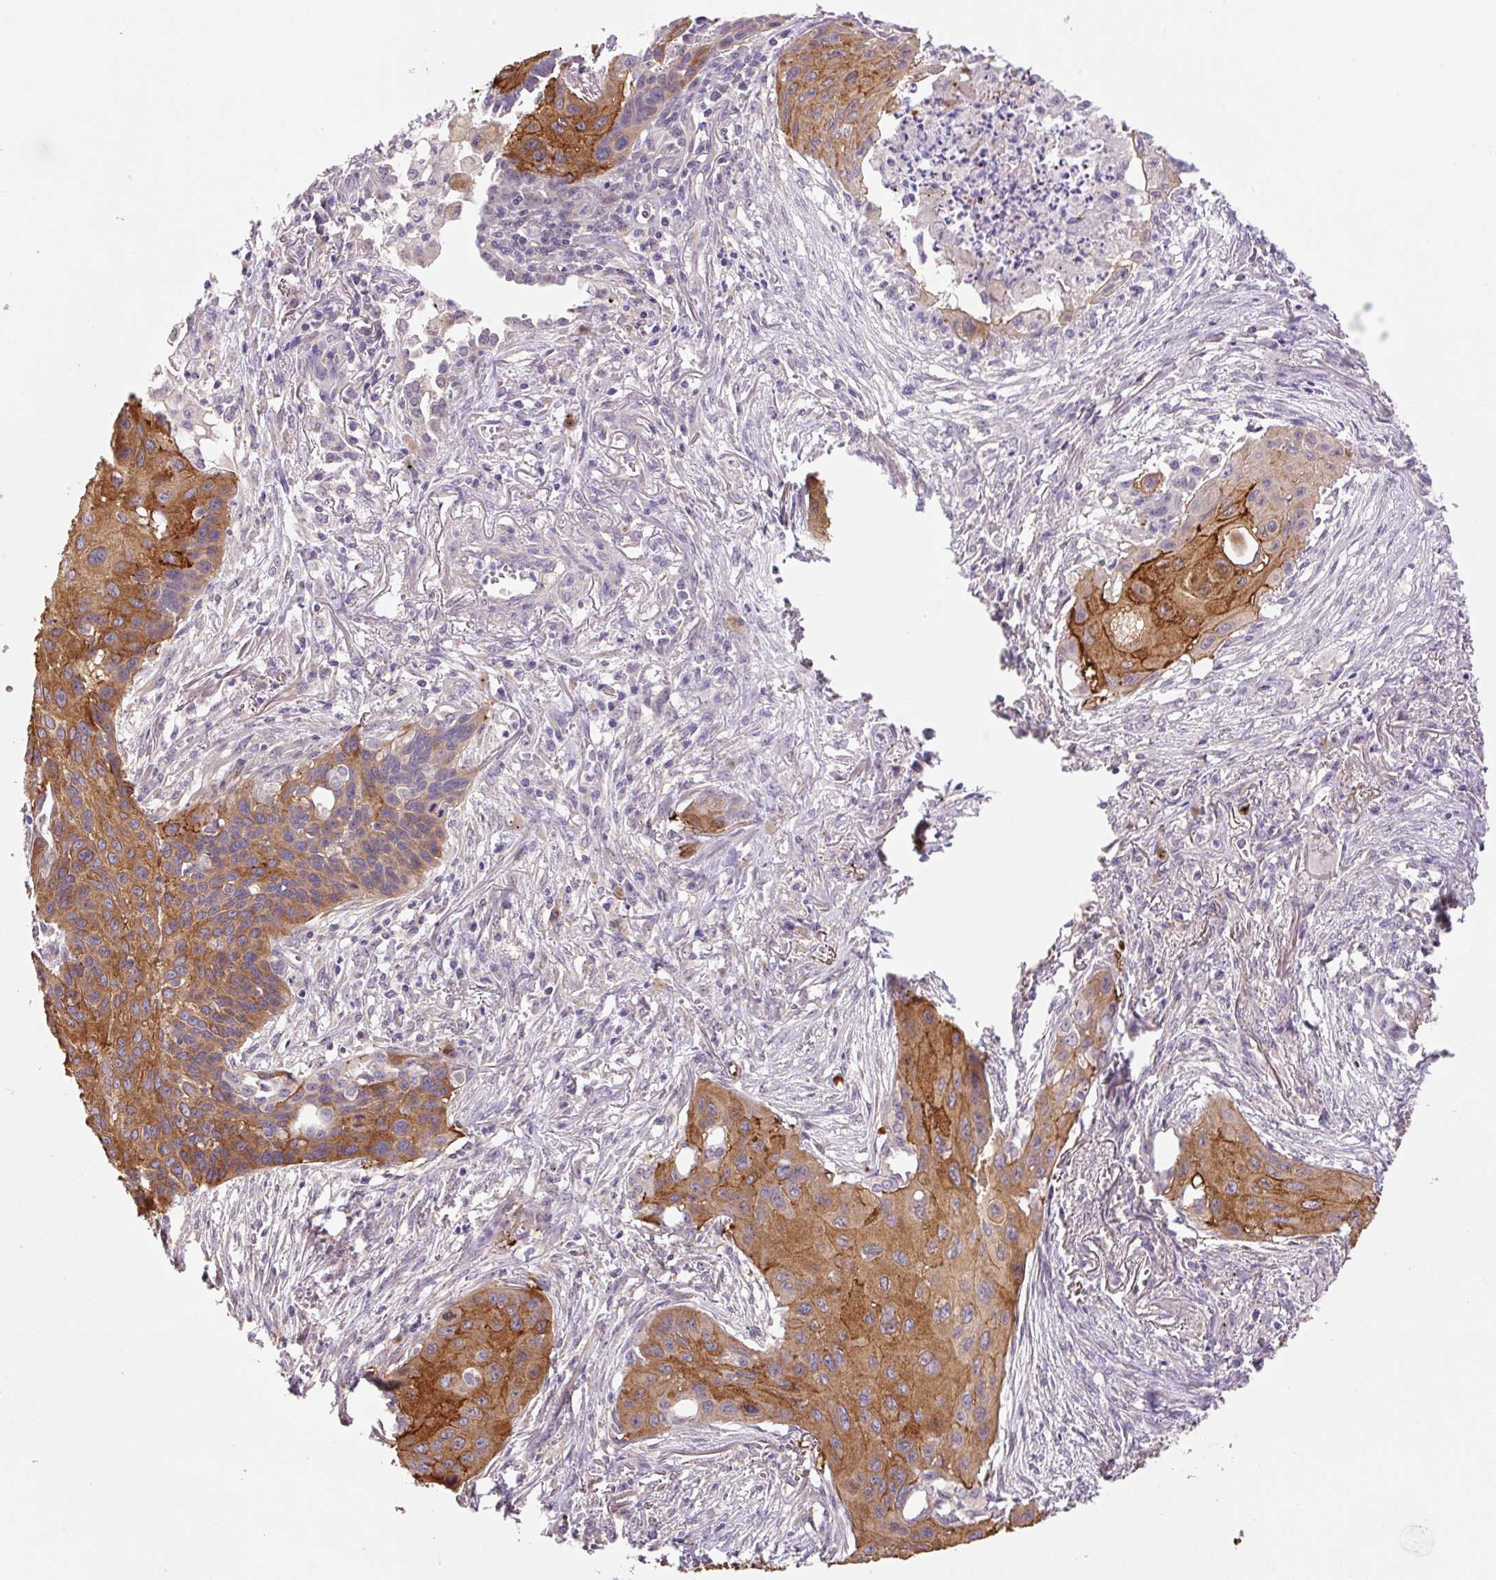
{"staining": {"intensity": "strong", "quantity": ">75%", "location": "cytoplasmic/membranous"}, "tissue": "lung cancer", "cell_type": "Tumor cells", "image_type": "cancer", "snomed": [{"axis": "morphology", "description": "Squamous cell carcinoma, NOS"}, {"axis": "topography", "description": "Lung"}], "caption": "Protein staining exhibits strong cytoplasmic/membranous staining in approximately >75% of tumor cells in lung cancer. (brown staining indicates protein expression, while blue staining denotes nuclei).", "gene": "COX8A", "patient": {"sex": "male", "age": 71}}